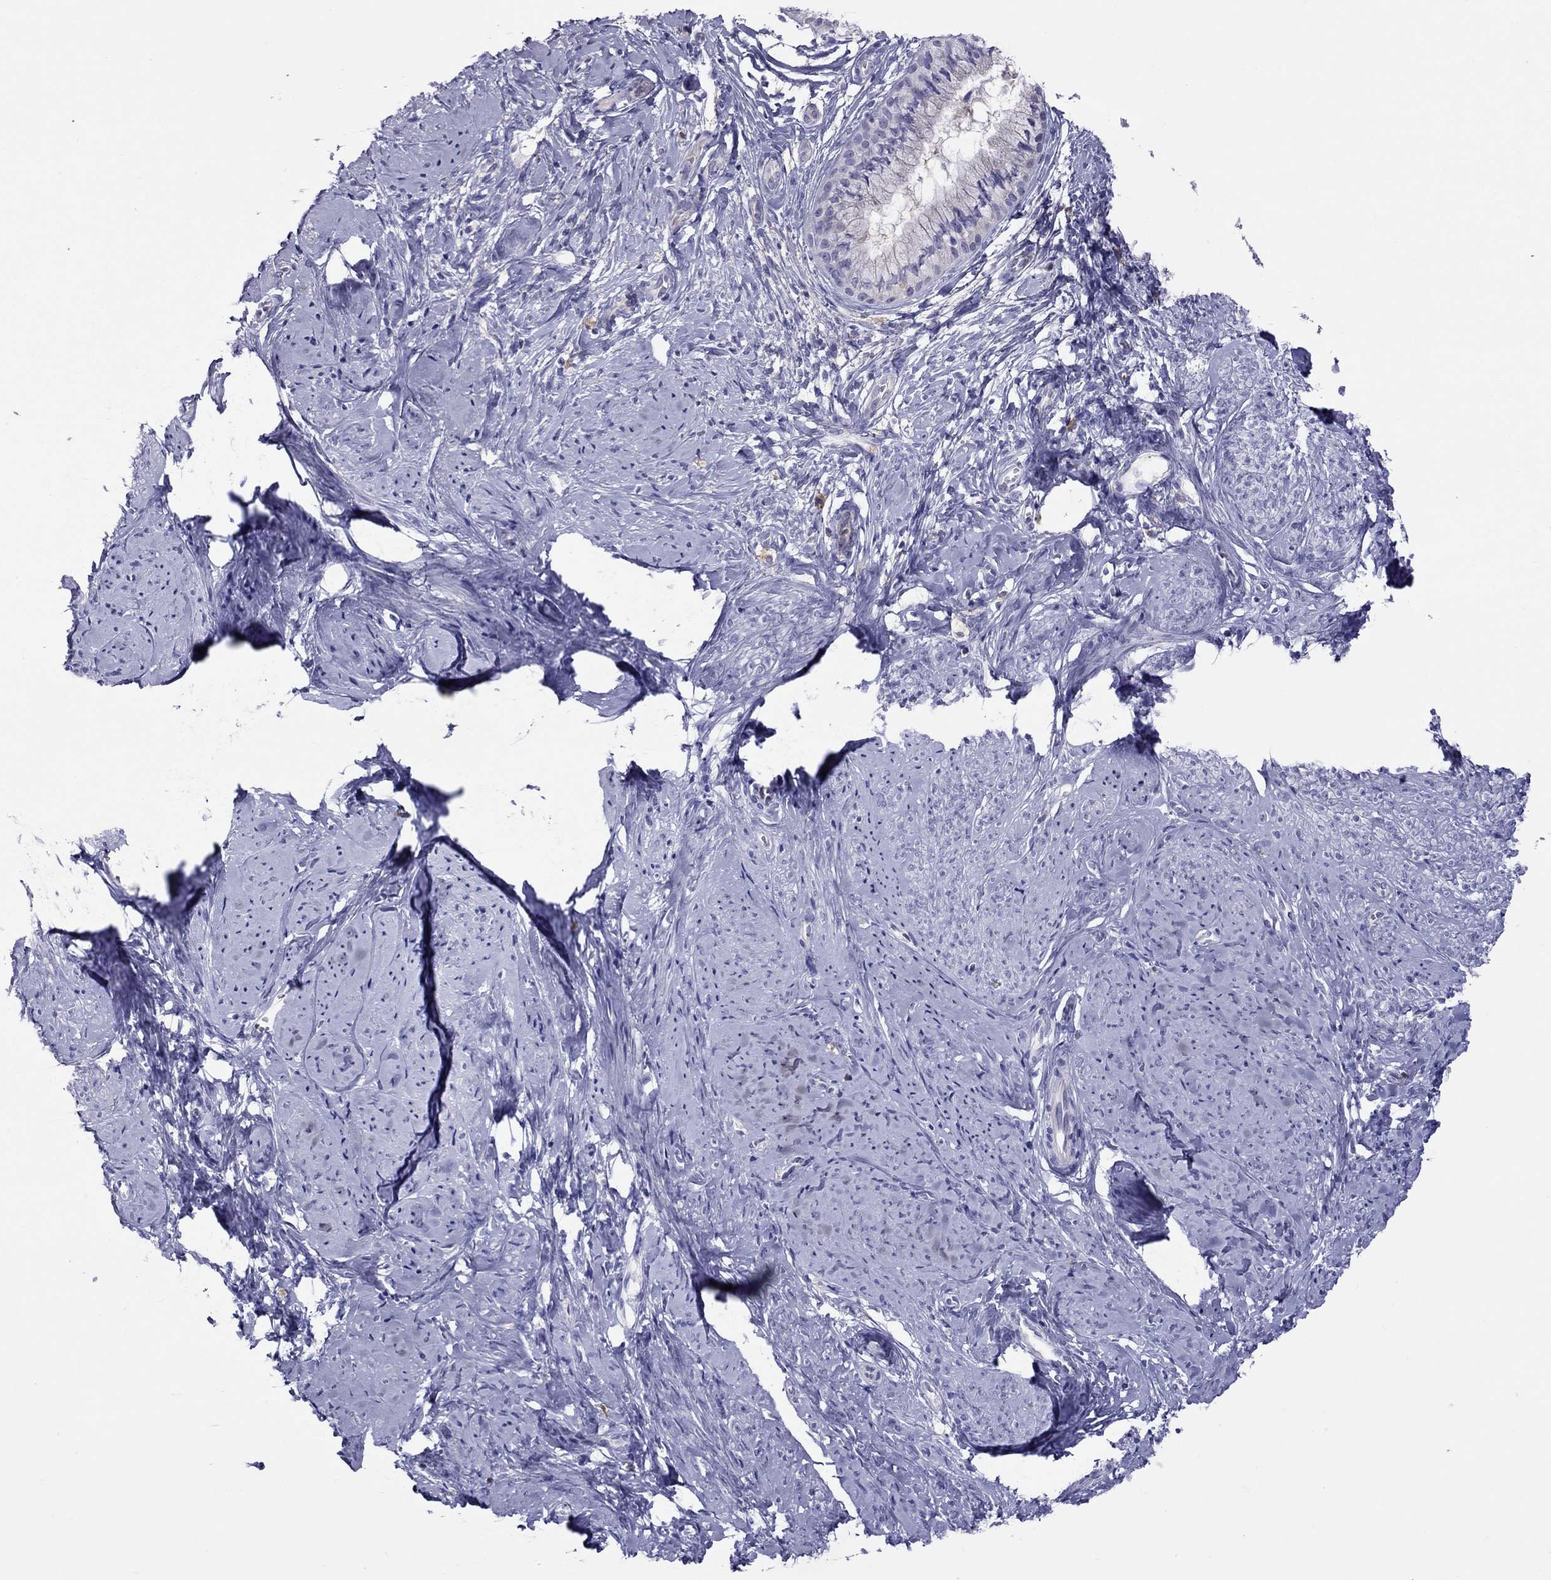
{"staining": {"intensity": "negative", "quantity": "none", "location": "none"}, "tissue": "smooth muscle", "cell_type": "Smooth muscle cells", "image_type": "normal", "snomed": [{"axis": "morphology", "description": "Normal tissue, NOS"}, {"axis": "topography", "description": "Smooth muscle"}], "caption": "High power microscopy micrograph of an immunohistochemistry image of normal smooth muscle, revealing no significant expression in smooth muscle cells. (Brightfield microscopy of DAB (3,3'-diaminobenzidine) immunohistochemistry at high magnification).", "gene": "ALOX15B", "patient": {"sex": "female", "age": 48}}